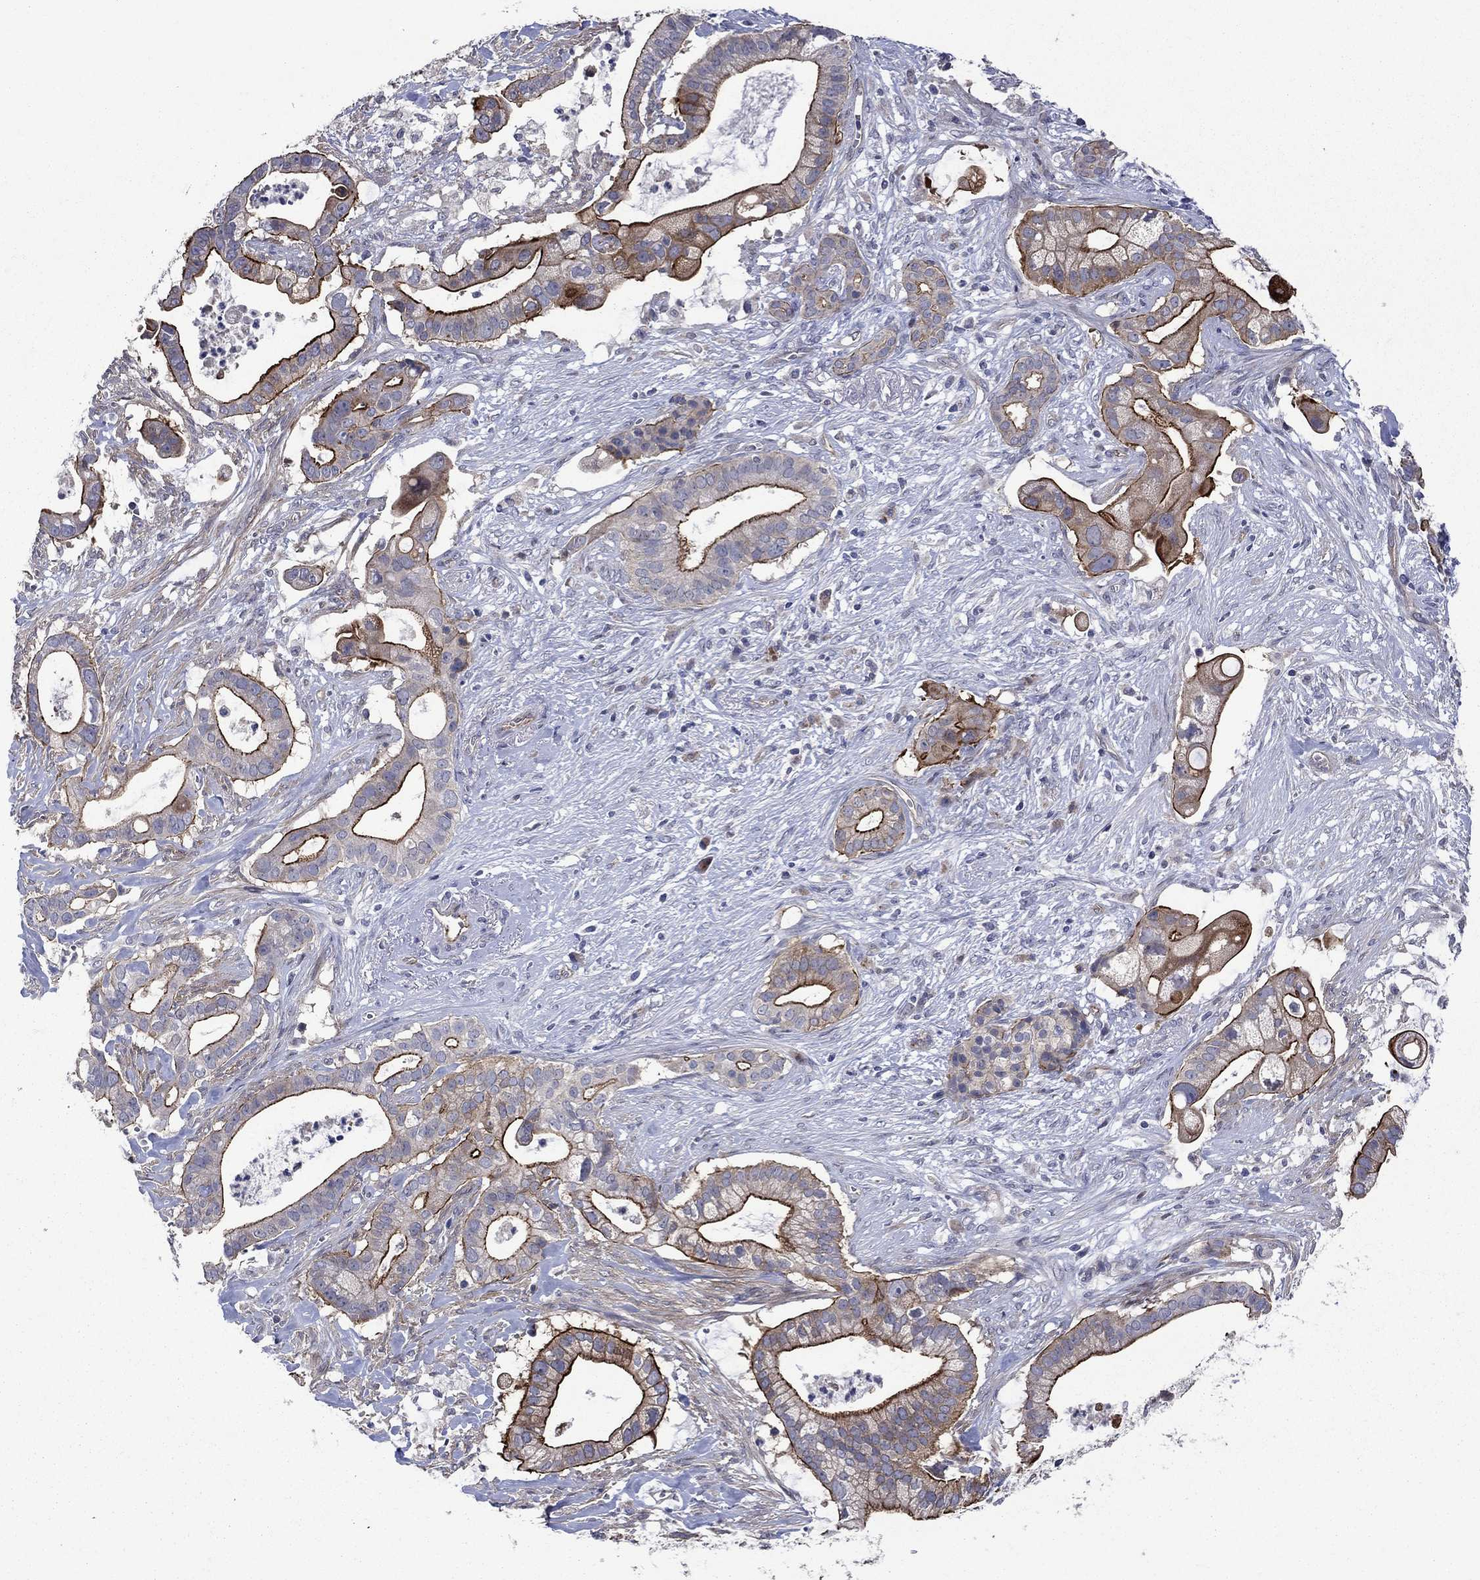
{"staining": {"intensity": "strong", "quantity": "25%-75%", "location": "cytoplasmic/membranous"}, "tissue": "pancreatic cancer", "cell_type": "Tumor cells", "image_type": "cancer", "snomed": [{"axis": "morphology", "description": "Adenocarcinoma, NOS"}, {"axis": "topography", "description": "Pancreas"}], "caption": "Human pancreatic cancer stained with a brown dye shows strong cytoplasmic/membranous positive staining in approximately 25%-75% of tumor cells.", "gene": "SLC7A1", "patient": {"sex": "male", "age": 61}}